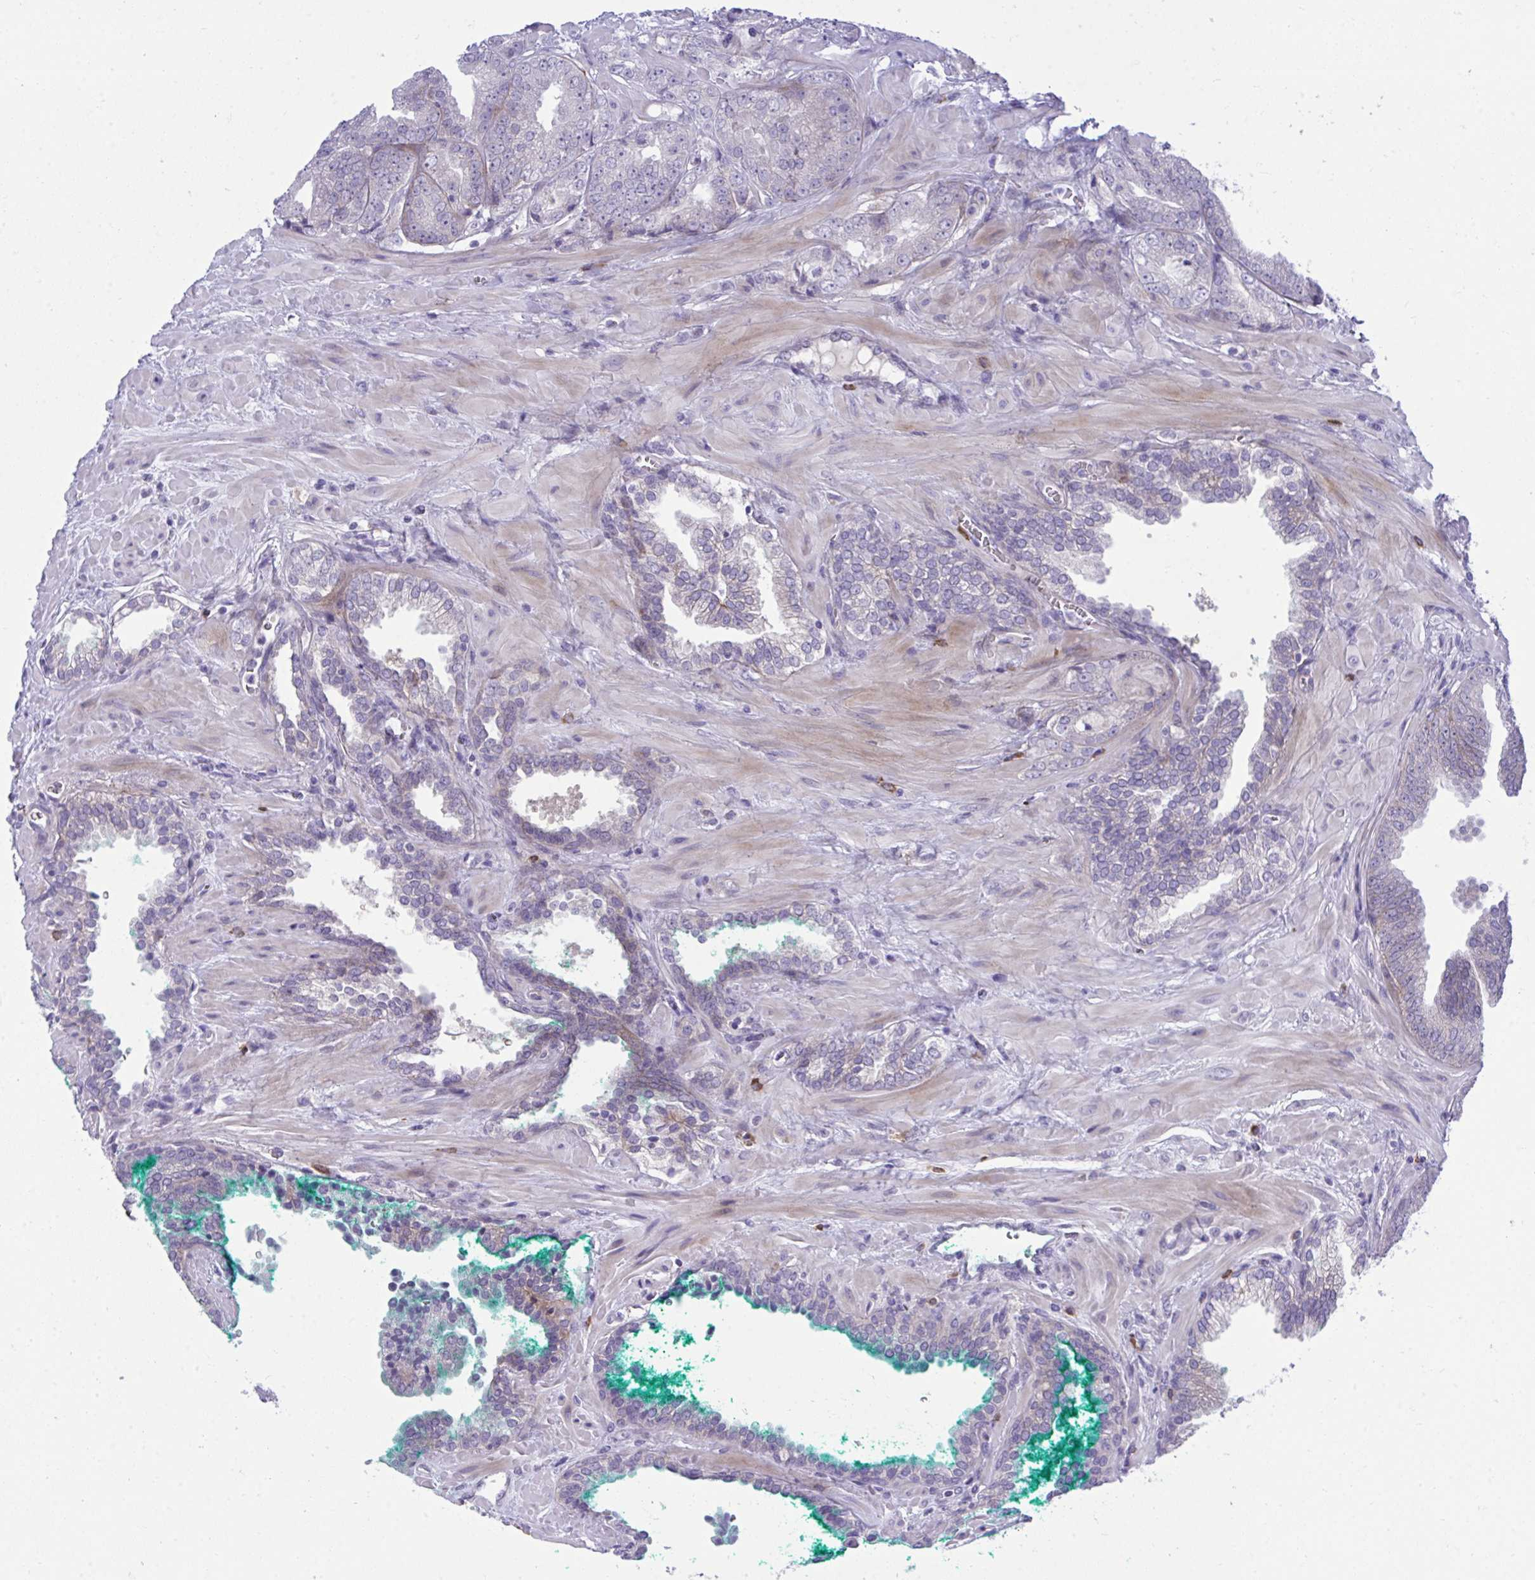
{"staining": {"intensity": "negative", "quantity": "none", "location": "none"}, "tissue": "prostate cancer", "cell_type": "Tumor cells", "image_type": "cancer", "snomed": [{"axis": "morphology", "description": "Adenocarcinoma, High grade"}, {"axis": "topography", "description": "Prostate"}], "caption": "This is an immunohistochemistry photomicrograph of prostate cancer (adenocarcinoma (high-grade)). There is no expression in tumor cells.", "gene": "MED9", "patient": {"sex": "male", "age": 68}}